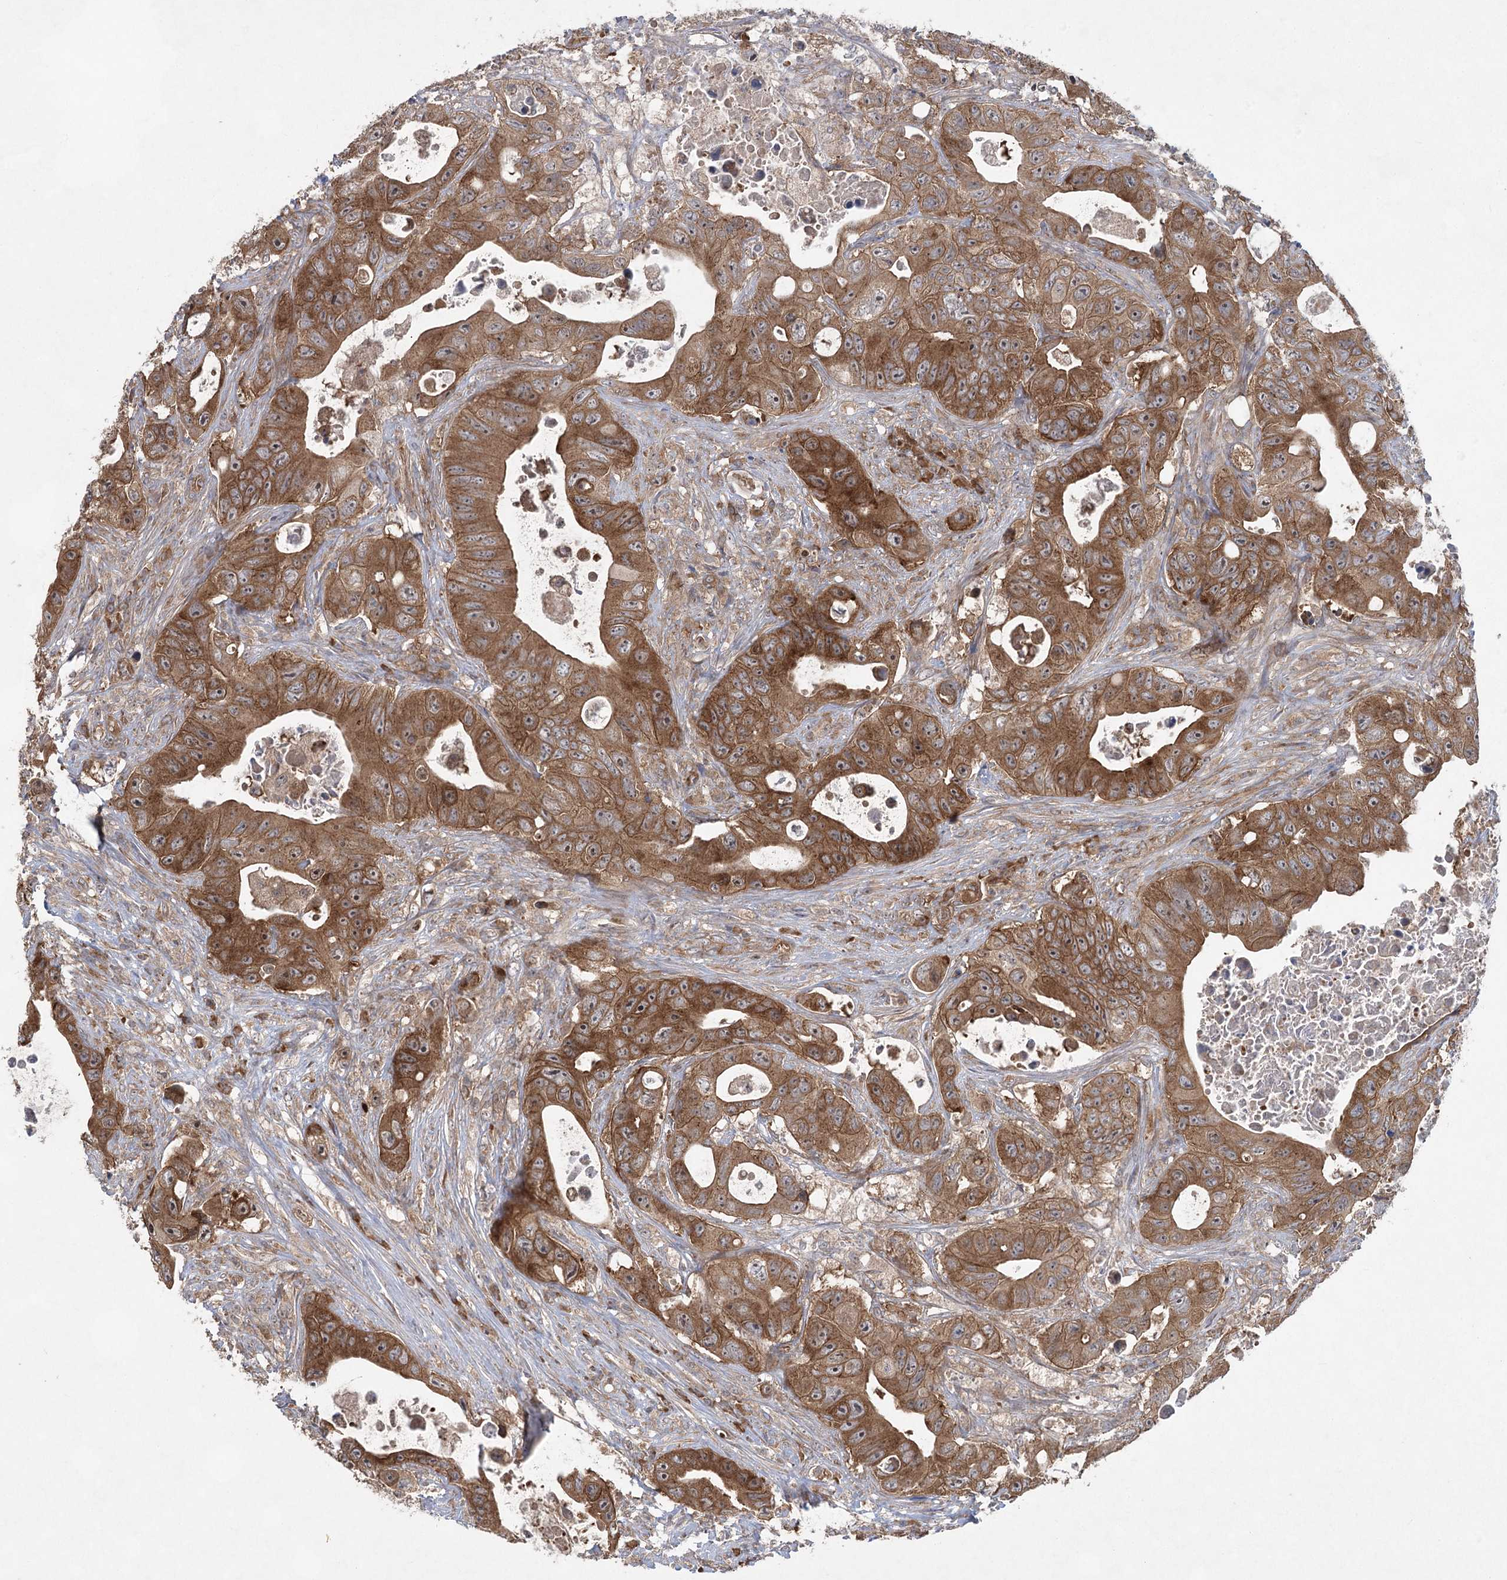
{"staining": {"intensity": "moderate", "quantity": ">75%", "location": "cytoplasmic/membranous"}, "tissue": "colorectal cancer", "cell_type": "Tumor cells", "image_type": "cancer", "snomed": [{"axis": "morphology", "description": "Adenocarcinoma, NOS"}, {"axis": "topography", "description": "Colon"}], "caption": "Protein staining reveals moderate cytoplasmic/membranous staining in about >75% of tumor cells in adenocarcinoma (colorectal).", "gene": "EIF3A", "patient": {"sex": "female", "age": 46}}